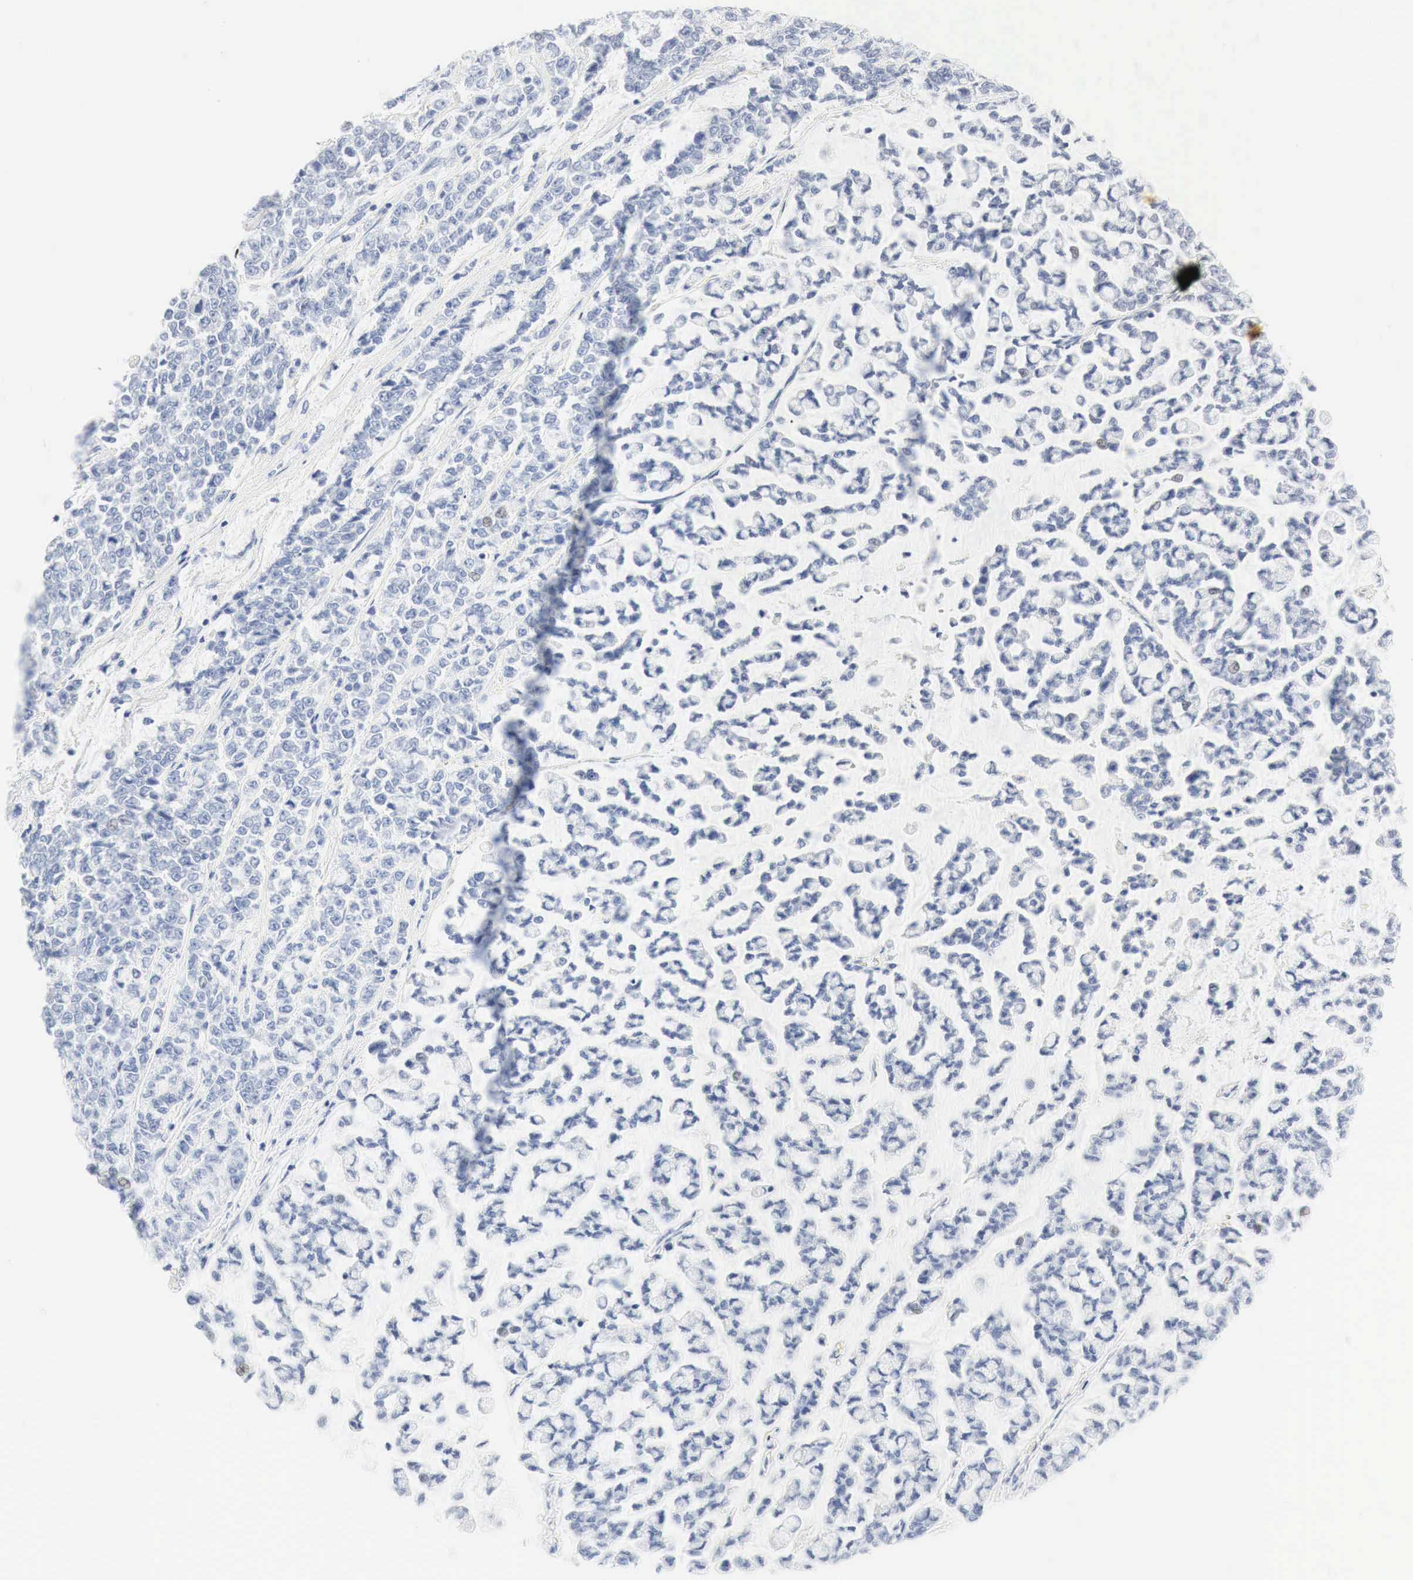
{"staining": {"intensity": "weak", "quantity": "<25%", "location": "nuclear"}, "tissue": "liver cancer", "cell_type": "Tumor cells", "image_type": "cancer", "snomed": [{"axis": "morphology", "description": "Carcinoma, metastatic, NOS"}, {"axis": "topography", "description": "Liver"}], "caption": "Tumor cells show no significant protein staining in liver cancer.", "gene": "INHA", "patient": {"sex": "female", "age": 58}}